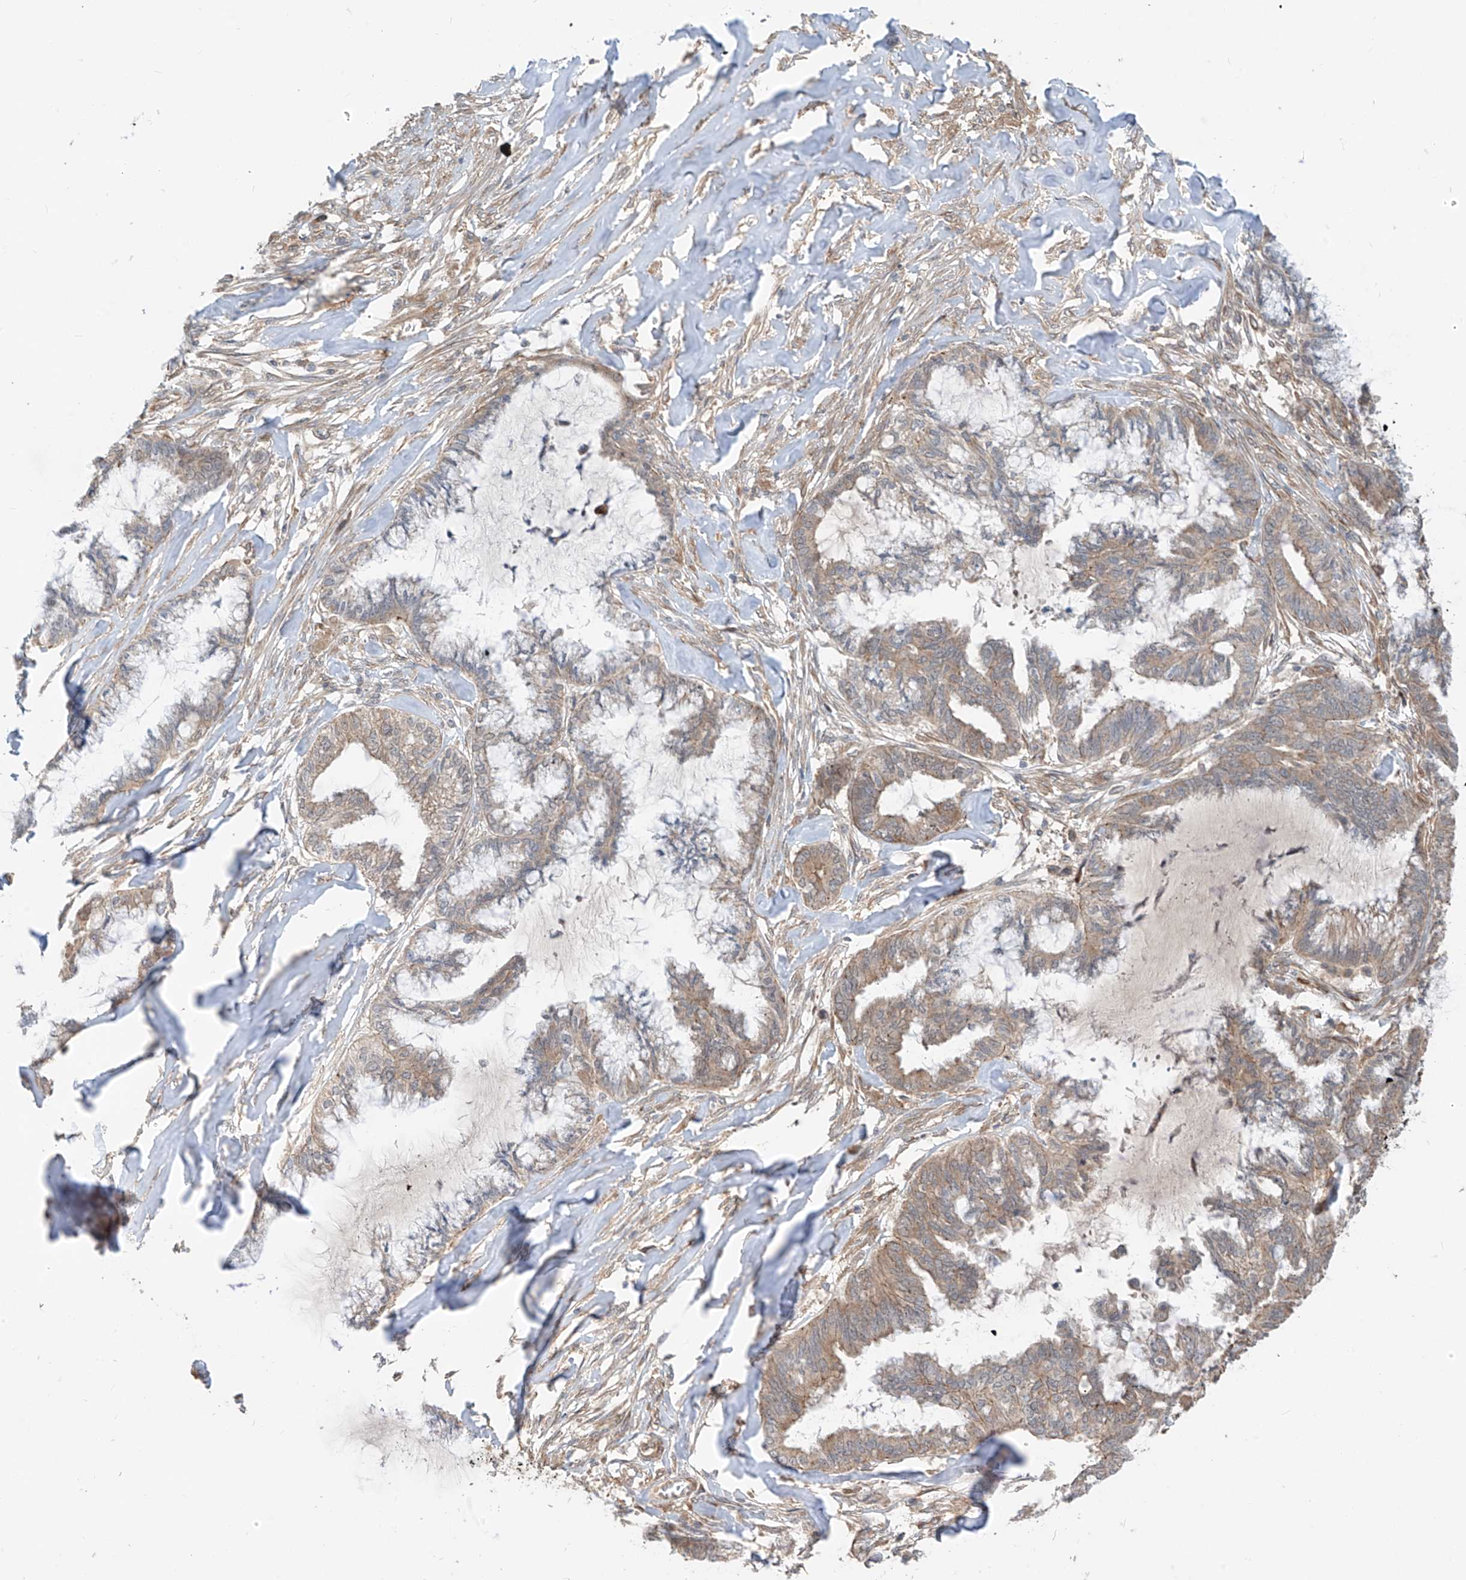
{"staining": {"intensity": "weak", "quantity": ">75%", "location": "cytoplasmic/membranous"}, "tissue": "endometrial cancer", "cell_type": "Tumor cells", "image_type": "cancer", "snomed": [{"axis": "morphology", "description": "Adenocarcinoma, NOS"}, {"axis": "topography", "description": "Endometrium"}], "caption": "Endometrial cancer was stained to show a protein in brown. There is low levels of weak cytoplasmic/membranous positivity in about >75% of tumor cells.", "gene": "MTUS2", "patient": {"sex": "female", "age": 86}}